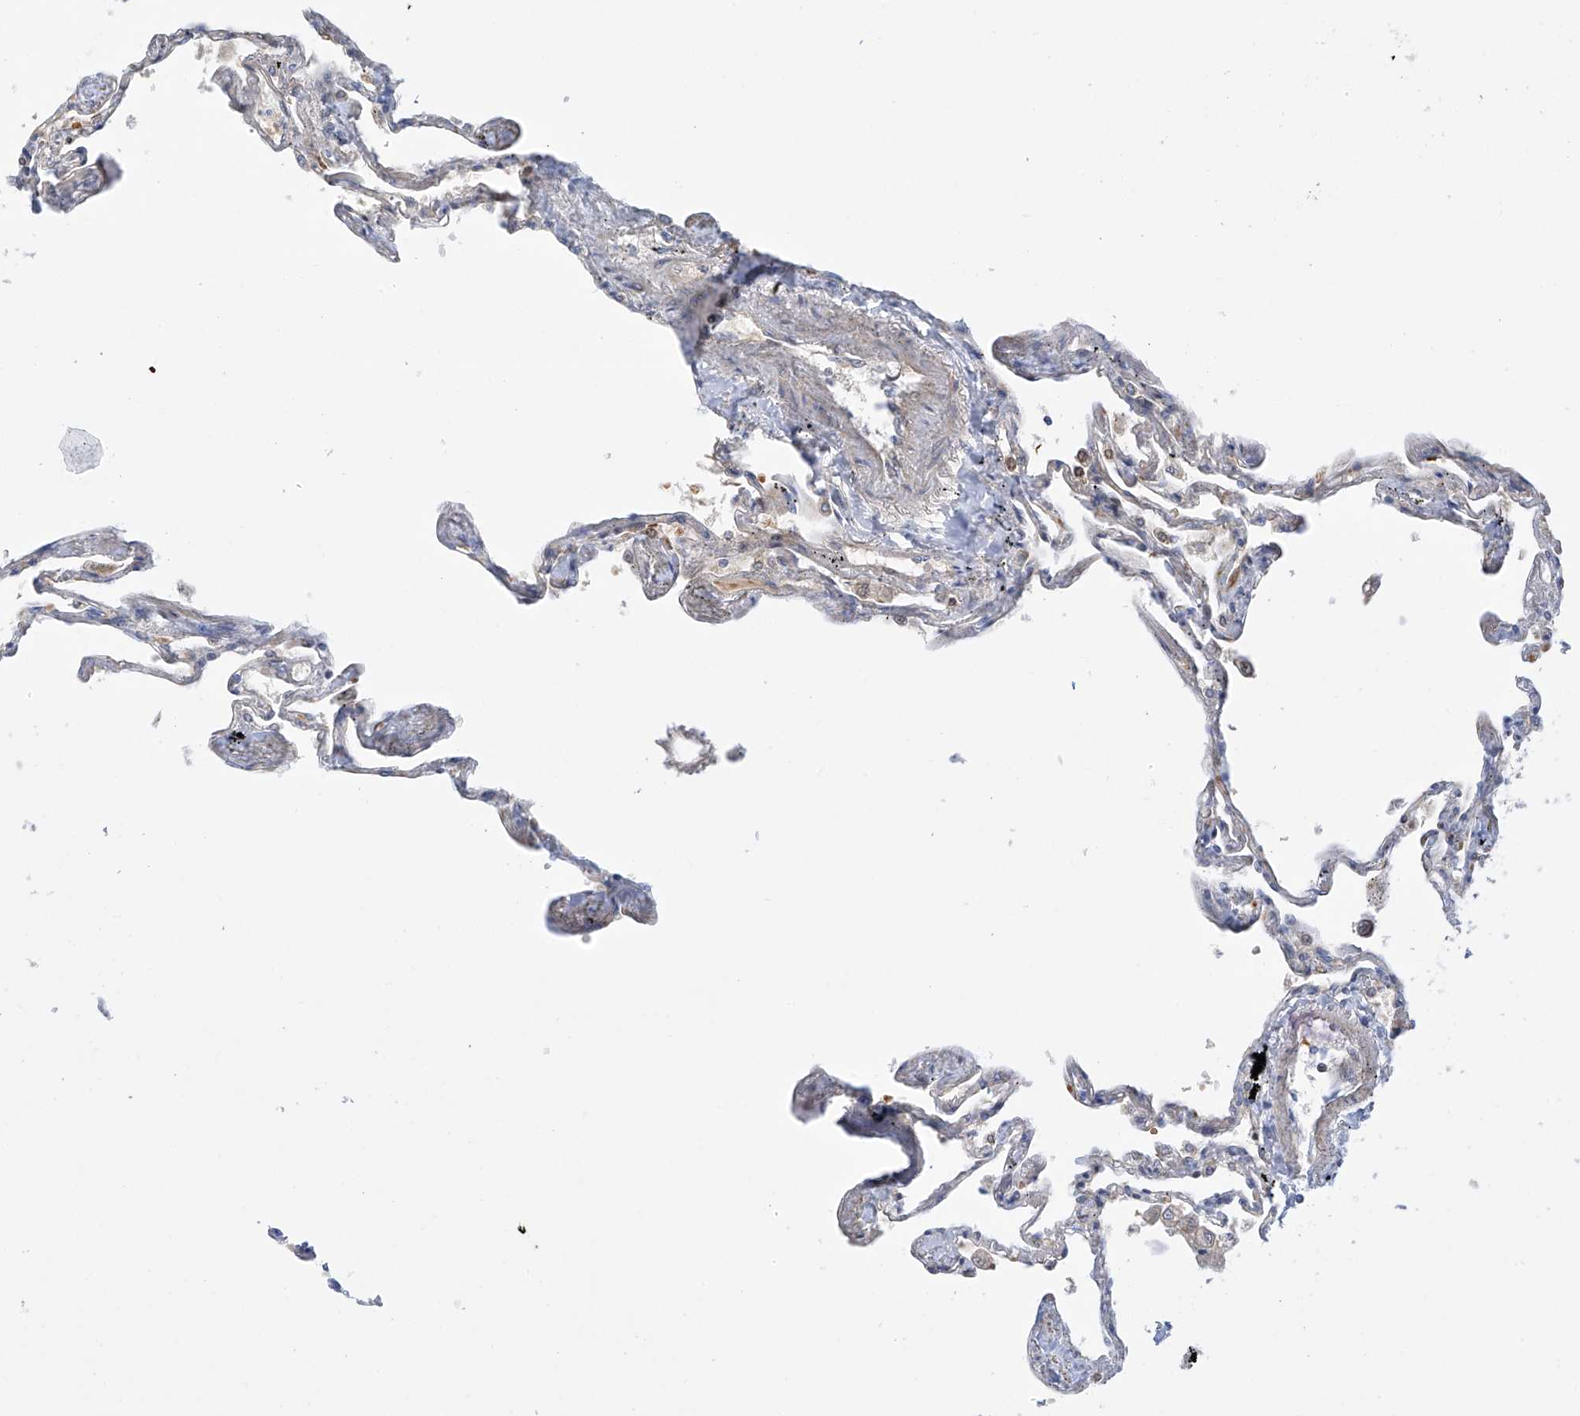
{"staining": {"intensity": "weak", "quantity": "<25%", "location": "cytoplasmic/membranous"}, "tissue": "lung", "cell_type": "Alveolar cells", "image_type": "normal", "snomed": [{"axis": "morphology", "description": "Normal tissue, NOS"}, {"axis": "topography", "description": "Lung"}], "caption": "IHC histopathology image of benign lung: lung stained with DAB (3,3'-diaminobenzidine) exhibits no significant protein staining in alveolar cells. (IHC, brightfield microscopy, high magnification).", "gene": "METTL18", "patient": {"sex": "female", "age": 67}}